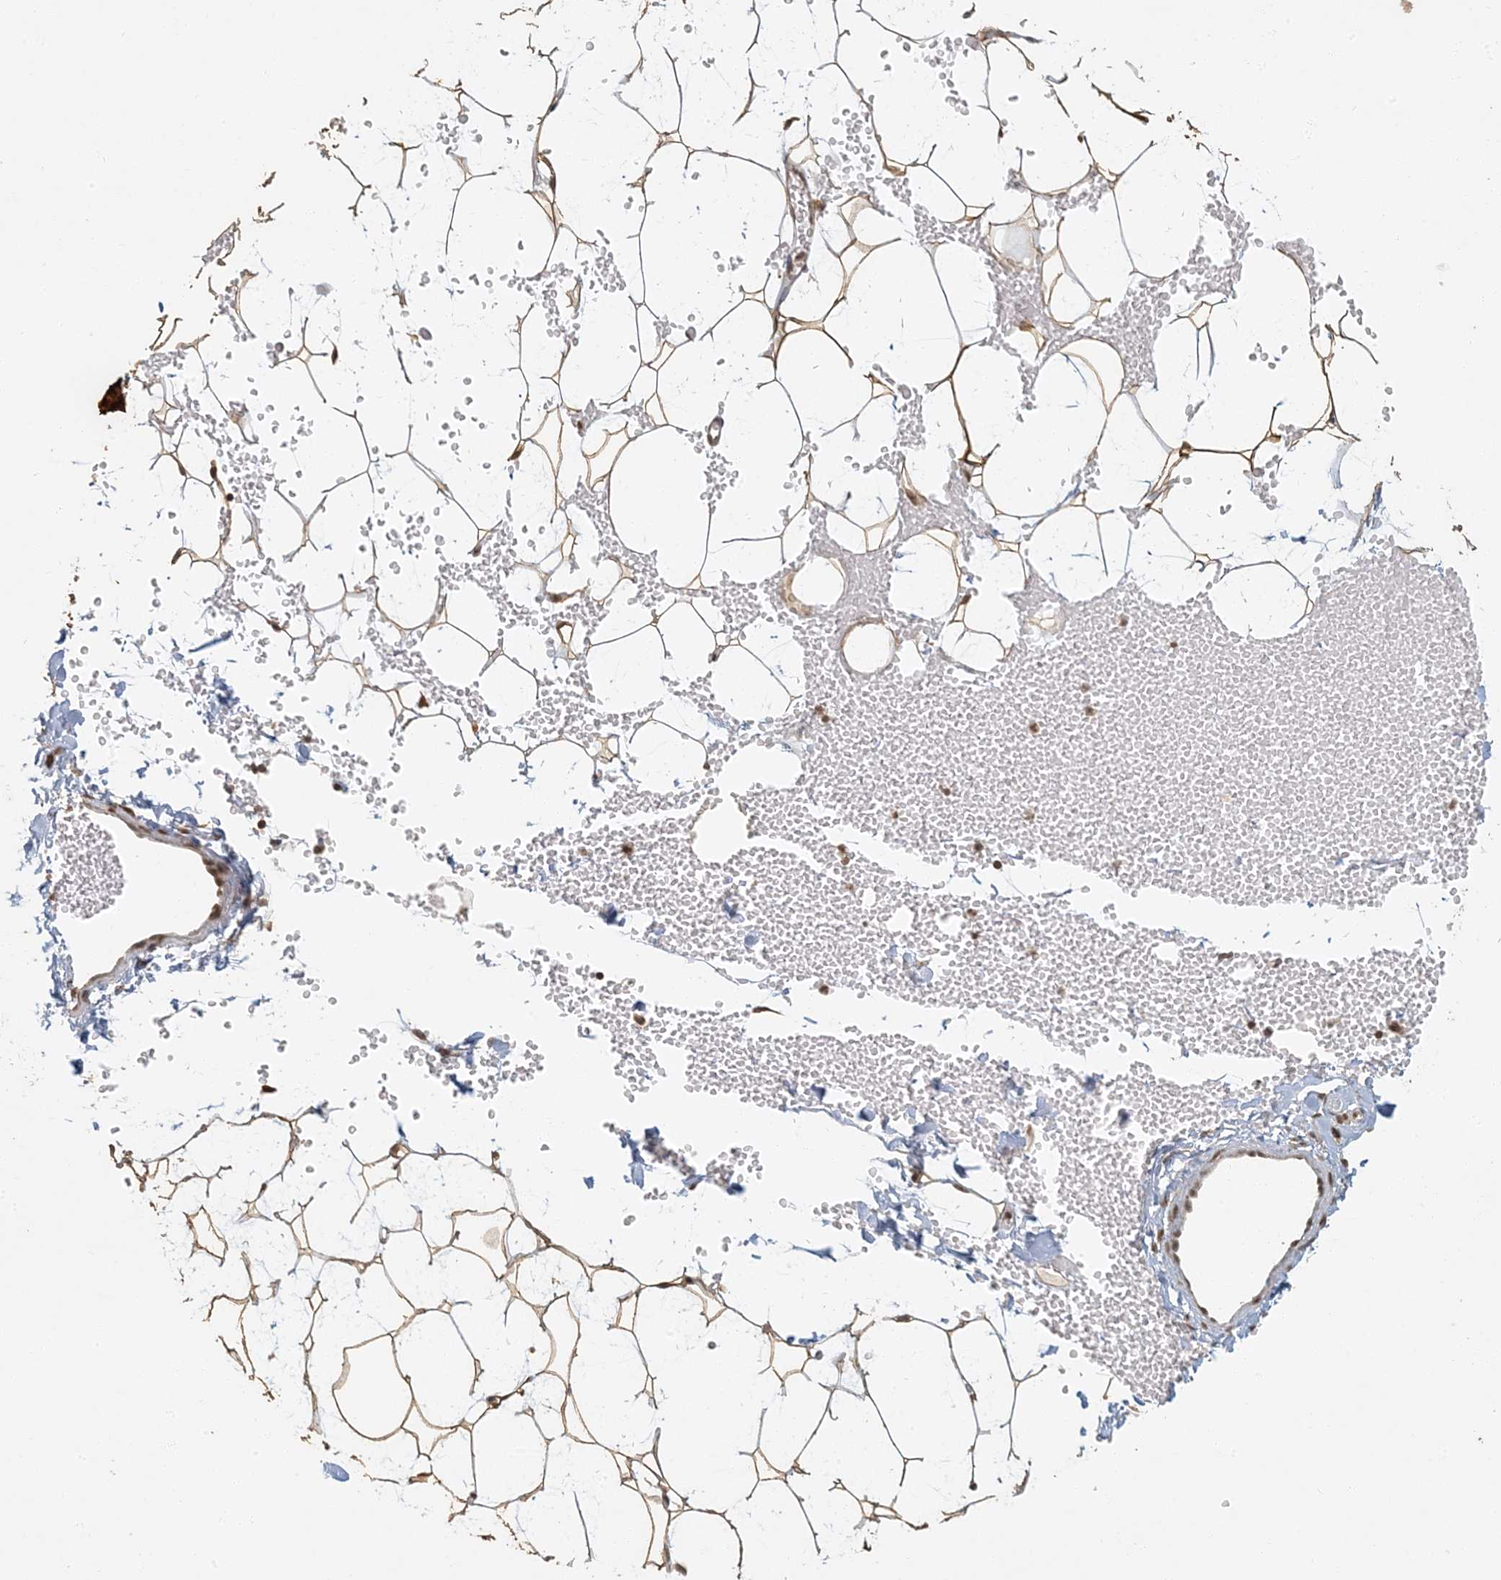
{"staining": {"intensity": "moderate", "quantity": ">75%", "location": "cytoplasmic/membranous"}, "tissue": "adipose tissue", "cell_type": "Adipocytes", "image_type": "normal", "snomed": [{"axis": "morphology", "description": "Normal tissue, NOS"}, {"axis": "topography", "description": "Breast"}], "caption": "Immunohistochemistry (IHC) photomicrograph of unremarkable human adipose tissue stained for a protein (brown), which demonstrates medium levels of moderate cytoplasmic/membranous expression in approximately >75% of adipocytes.", "gene": "AK9", "patient": {"sex": "female", "age": 23}}